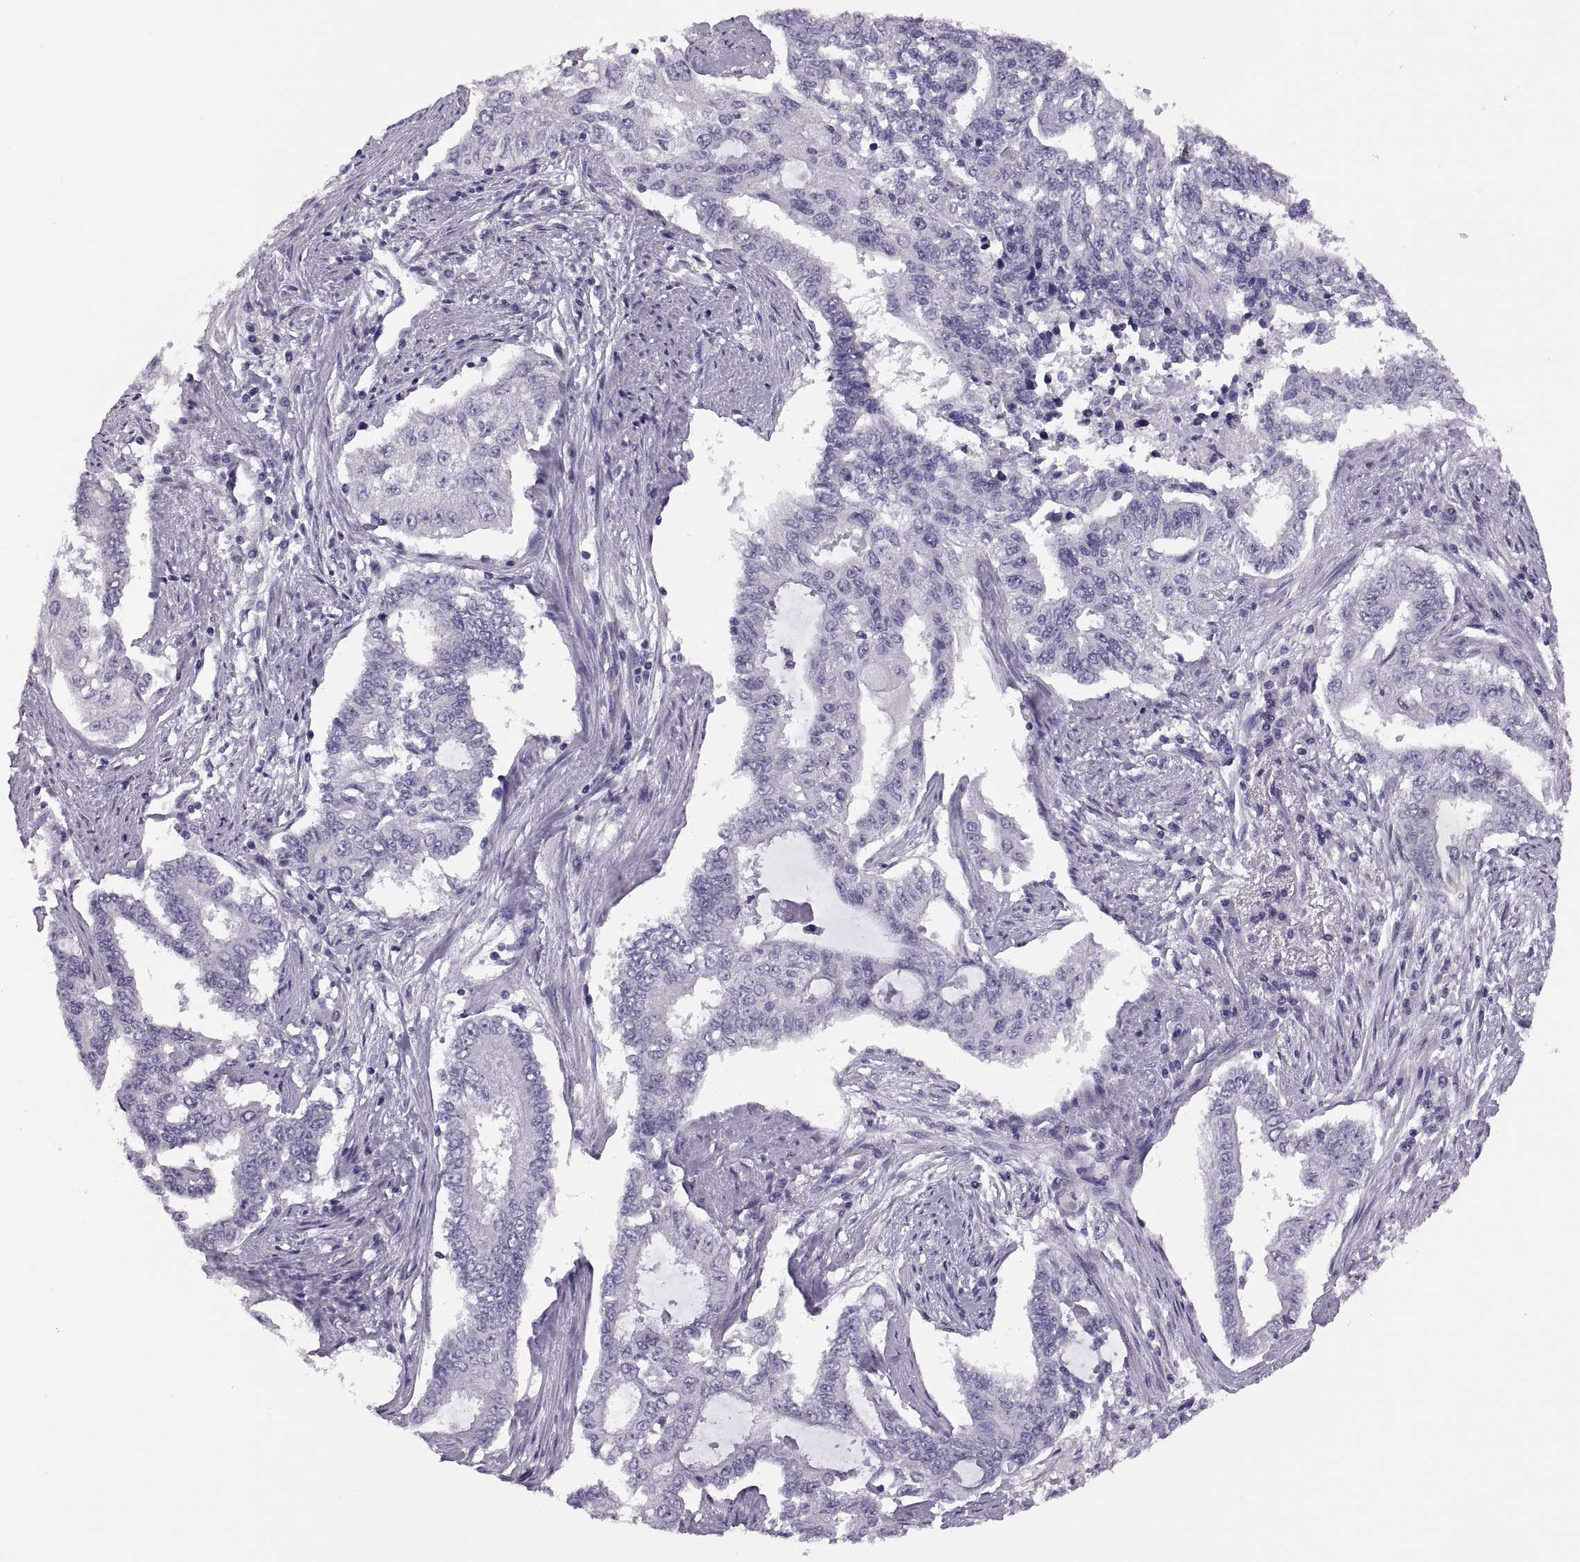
{"staining": {"intensity": "negative", "quantity": "none", "location": "none"}, "tissue": "endometrial cancer", "cell_type": "Tumor cells", "image_type": "cancer", "snomed": [{"axis": "morphology", "description": "Adenocarcinoma, NOS"}, {"axis": "topography", "description": "Uterus"}], "caption": "DAB (3,3'-diaminobenzidine) immunohistochemical staining of human endometrial cancer exhibits no significant positivity in tumor cells.", "gene": "ADH6", "patient": {"sex": "female", "age": 59}}